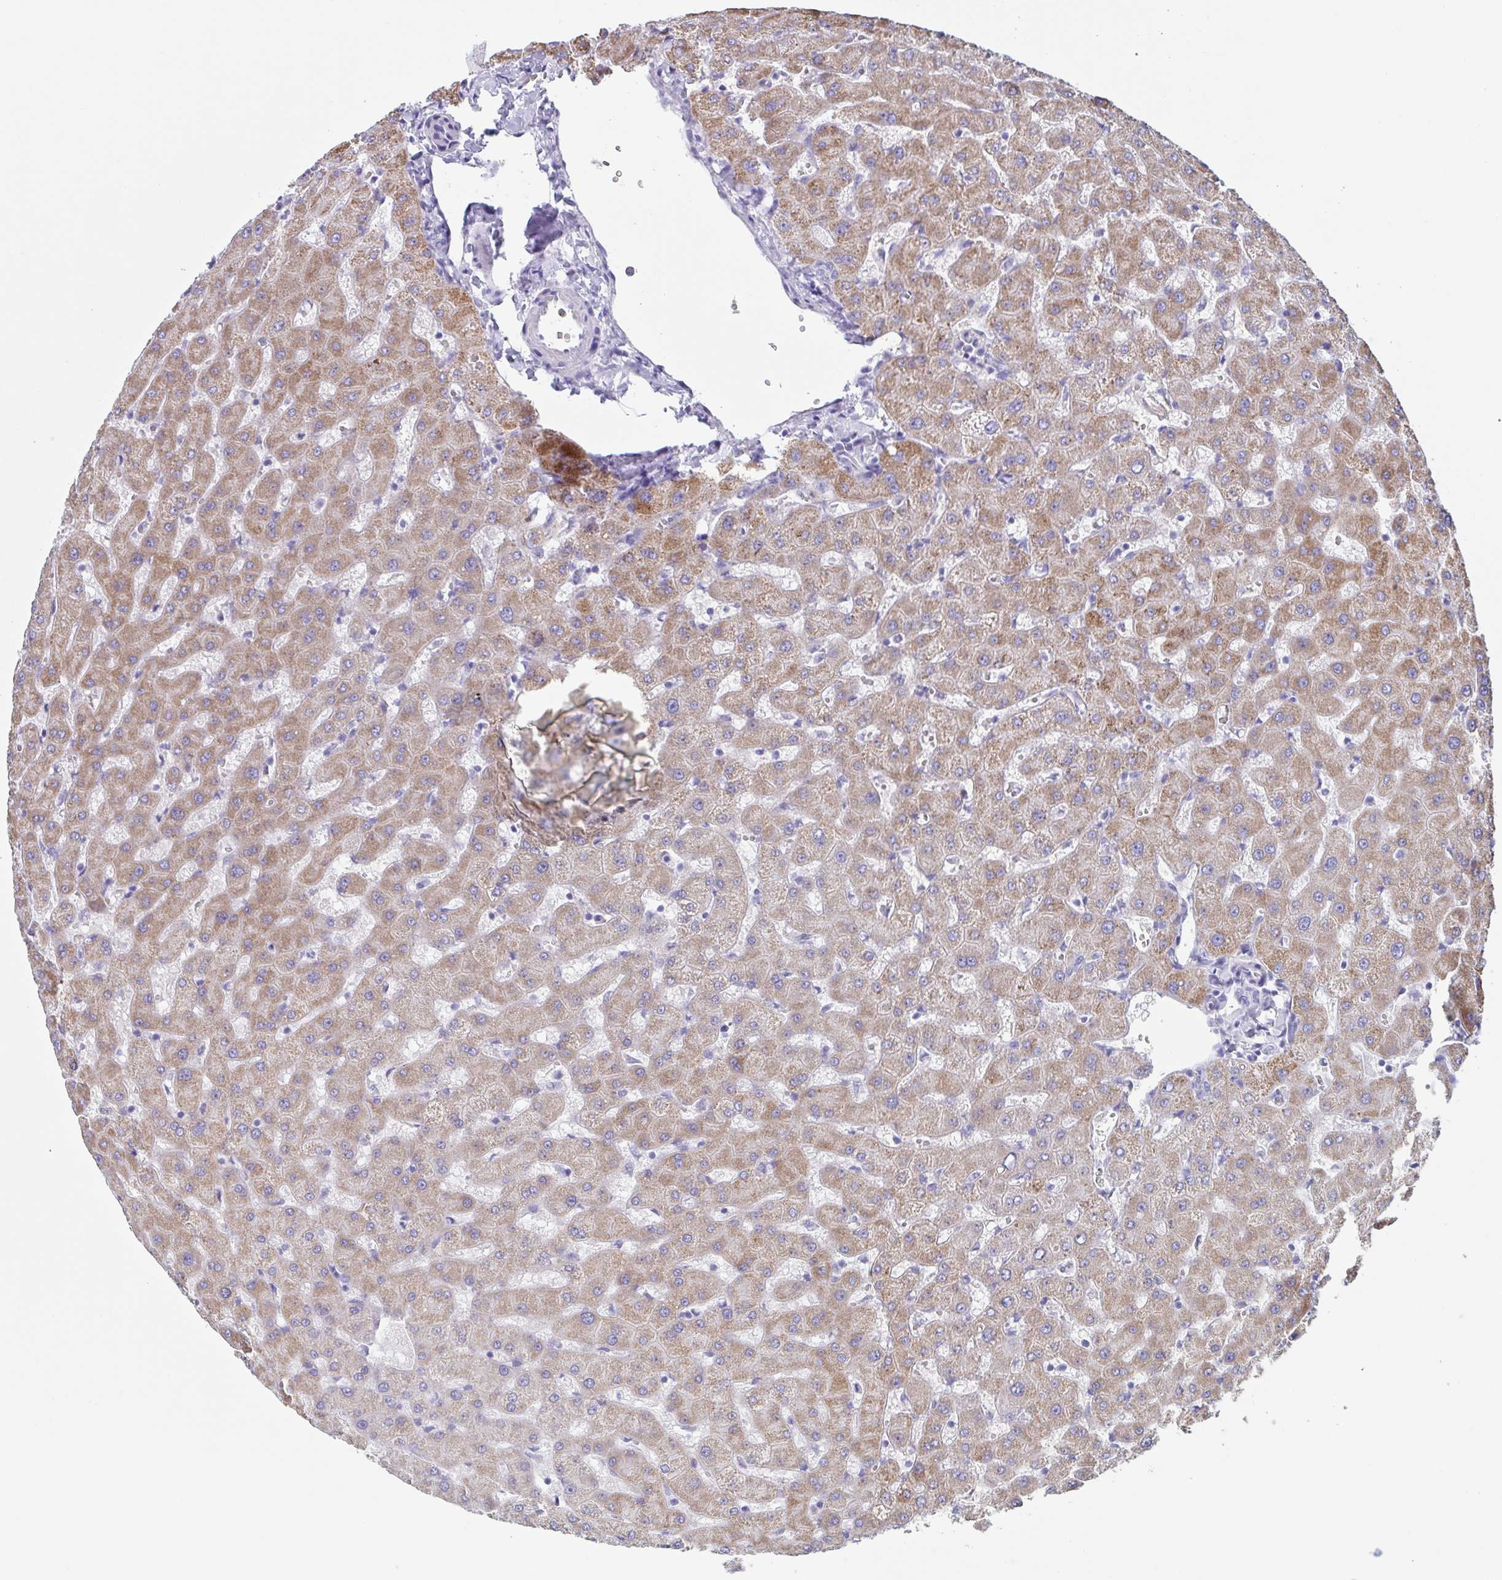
{"staining": {"intensity": "negative", "quantity": "none", "location": "none"}, "tissue": "liver", "cell_type": "Cholangiocytes", "image_type": "normal", "snomed": [{"axis": "morphology", "description": "Normal tissue, NOS"}, {"axis": "topography", "description": "Liver"}], "caption": "Liver stained for a protein using IHC exhibits no positivity cholangiocytes.", "gene": "NOXRED1", "patient": {"sex": "female", "age": 63}}